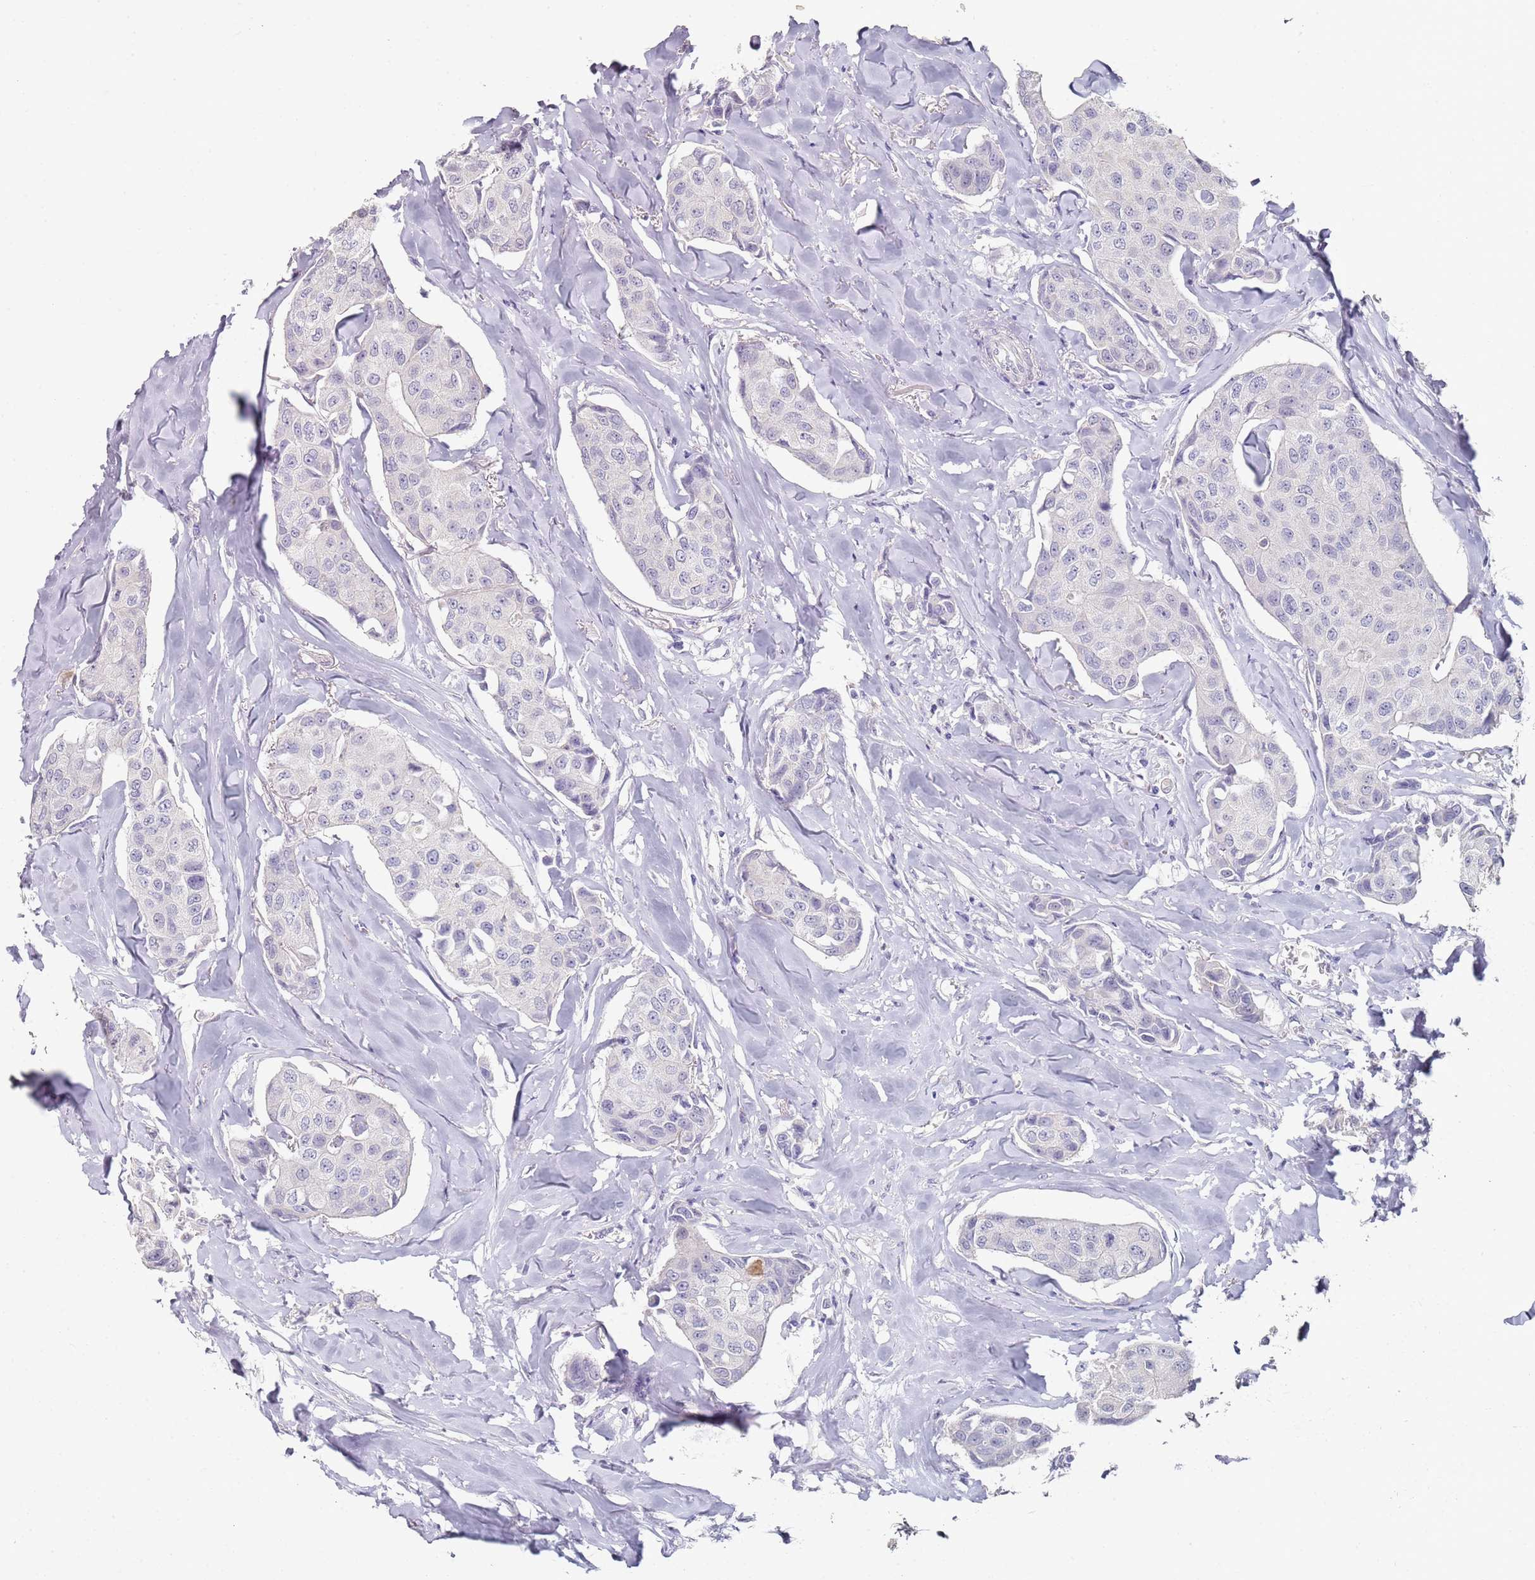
{"staining": {"intensity": "negative", "quantity": "none", "location": "none"}, "tissue": "breast cancer", "cell_type": "Tumor cells", "image_type": "cancer", "snomed": [{"axis": "morphology", "description": "Duct carcinoma"}, {"axis": "topography", "description": "Breast"}], "caption": "Human breast cancer (invasive ductal carcinoma) stained for a protein using immunohistochemistry exhibits no positivity in tumor cells.", "gene": "DNAH11", "patient": {"sex": "female", "age": 80}}